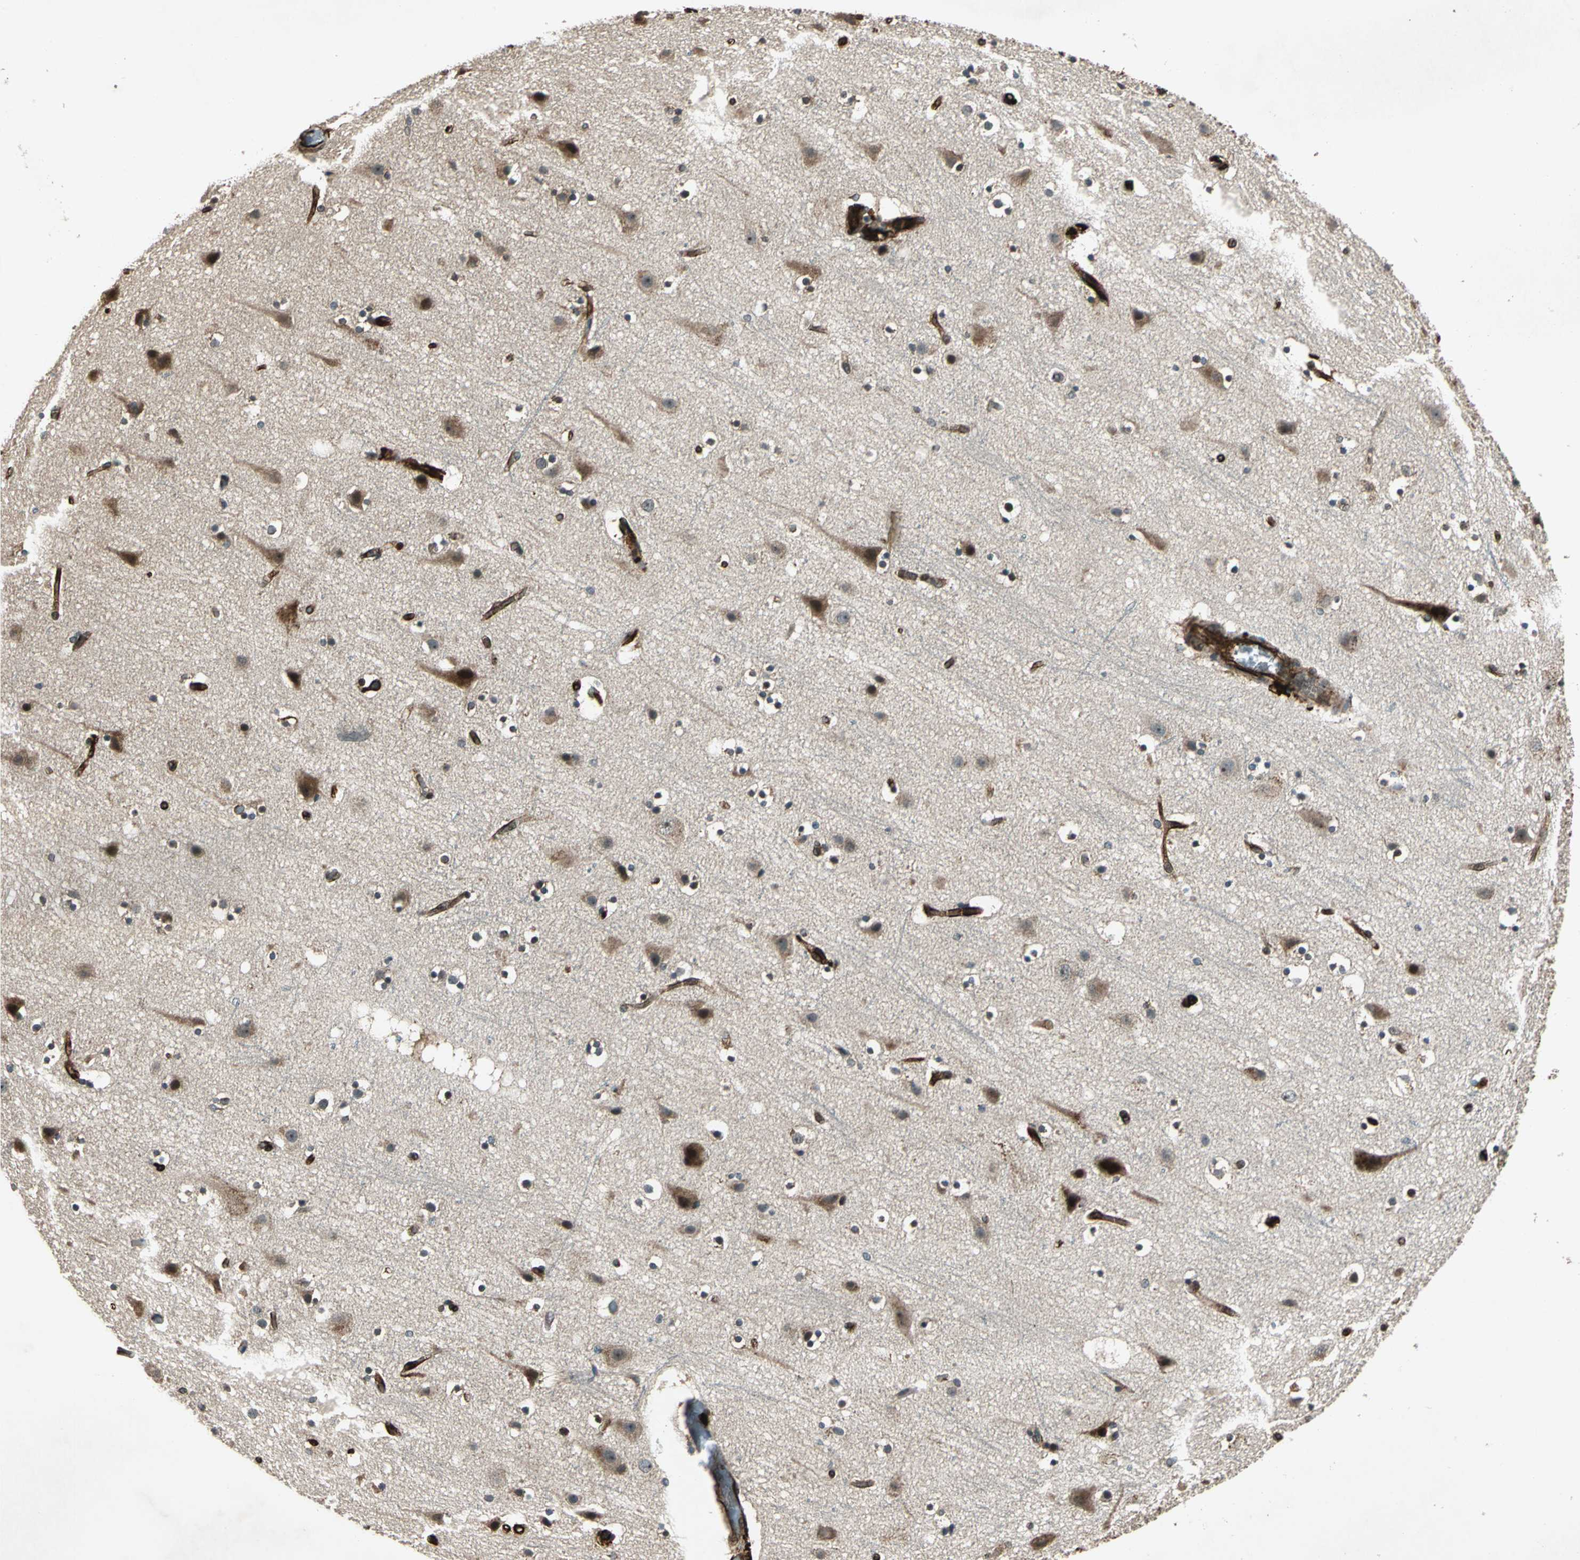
{"staining": {"intensity": "strong", "quantity": ">75%", "location": "cytoplasmic/membranous"}, "tissue": "cerebral cortex", "cell_type": "Endothelial cells", "image_type": "normal", "snomed": [{"axis": "morphology", "description": "Normal tissue, NOS"}, {"axis": "topography", "description": "Cerebral cortex"}], "caption": "Unremarkable cerebral cortex shows strong cytoplasmic/membranous staining in about >75% of endothelial cells, visualized by immunohistochemistry.", "gene": "EXD2", "patient": {"sex": "male", "age": 45}}